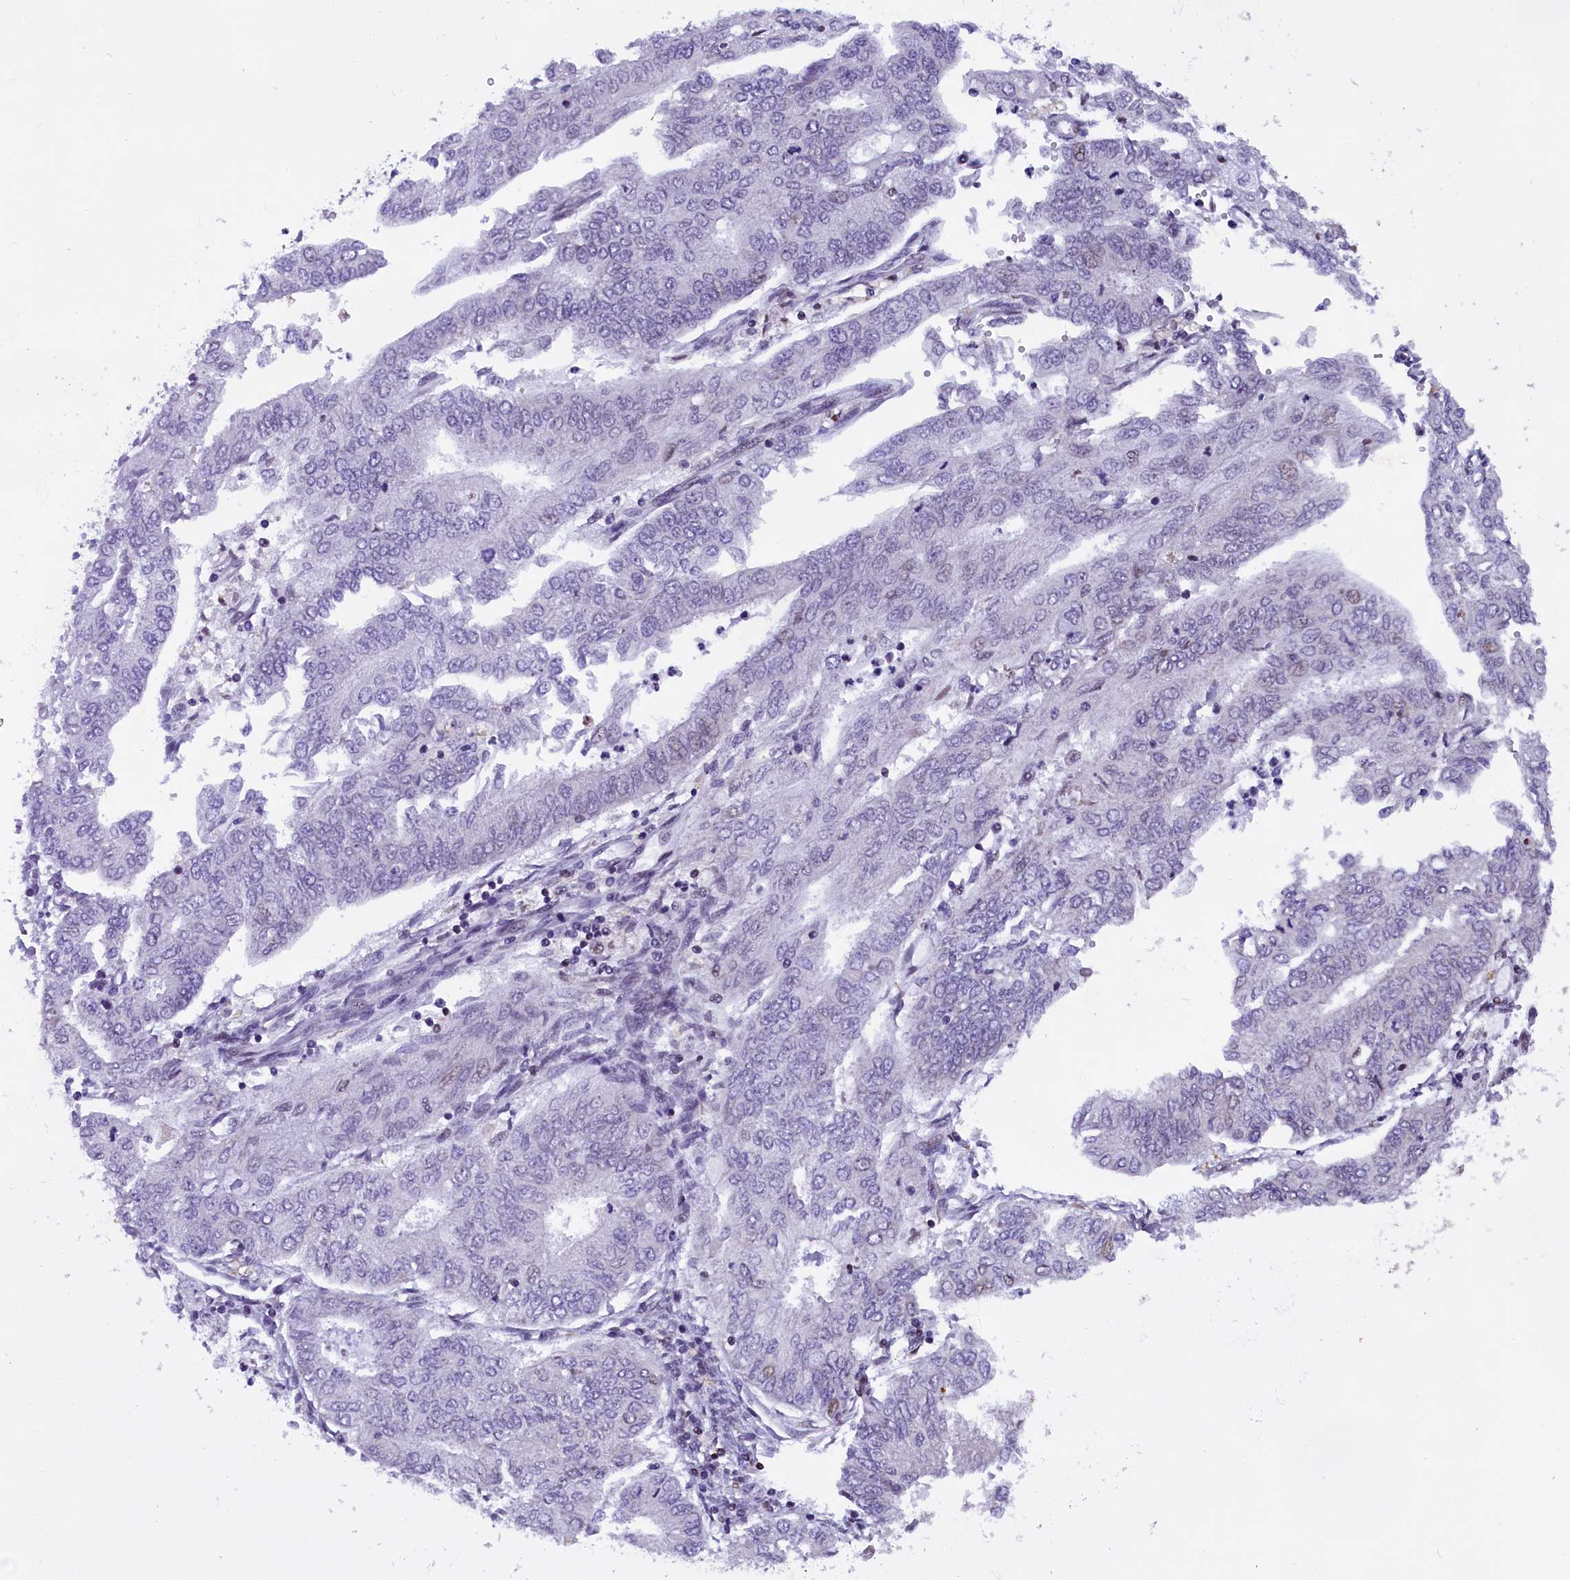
{"staining": {"intensity": "weak", "quantity": "<25%", "location": "nuclear"}, "tissue": "endometrial cancer", "cell_type": "Tumor cells", "image_type": "cancer", "snomed": [{"axis": "morphology", "description": "Adenocarcinoma, NOS"}, {"axis": "topography", "description": "Endometrium"}], "caption": "The photomicrograph shows no staining of tumor cells in endometrial cancer.", "gene": "CDYL2", "patient": {"sex": "female", "age": 68}}